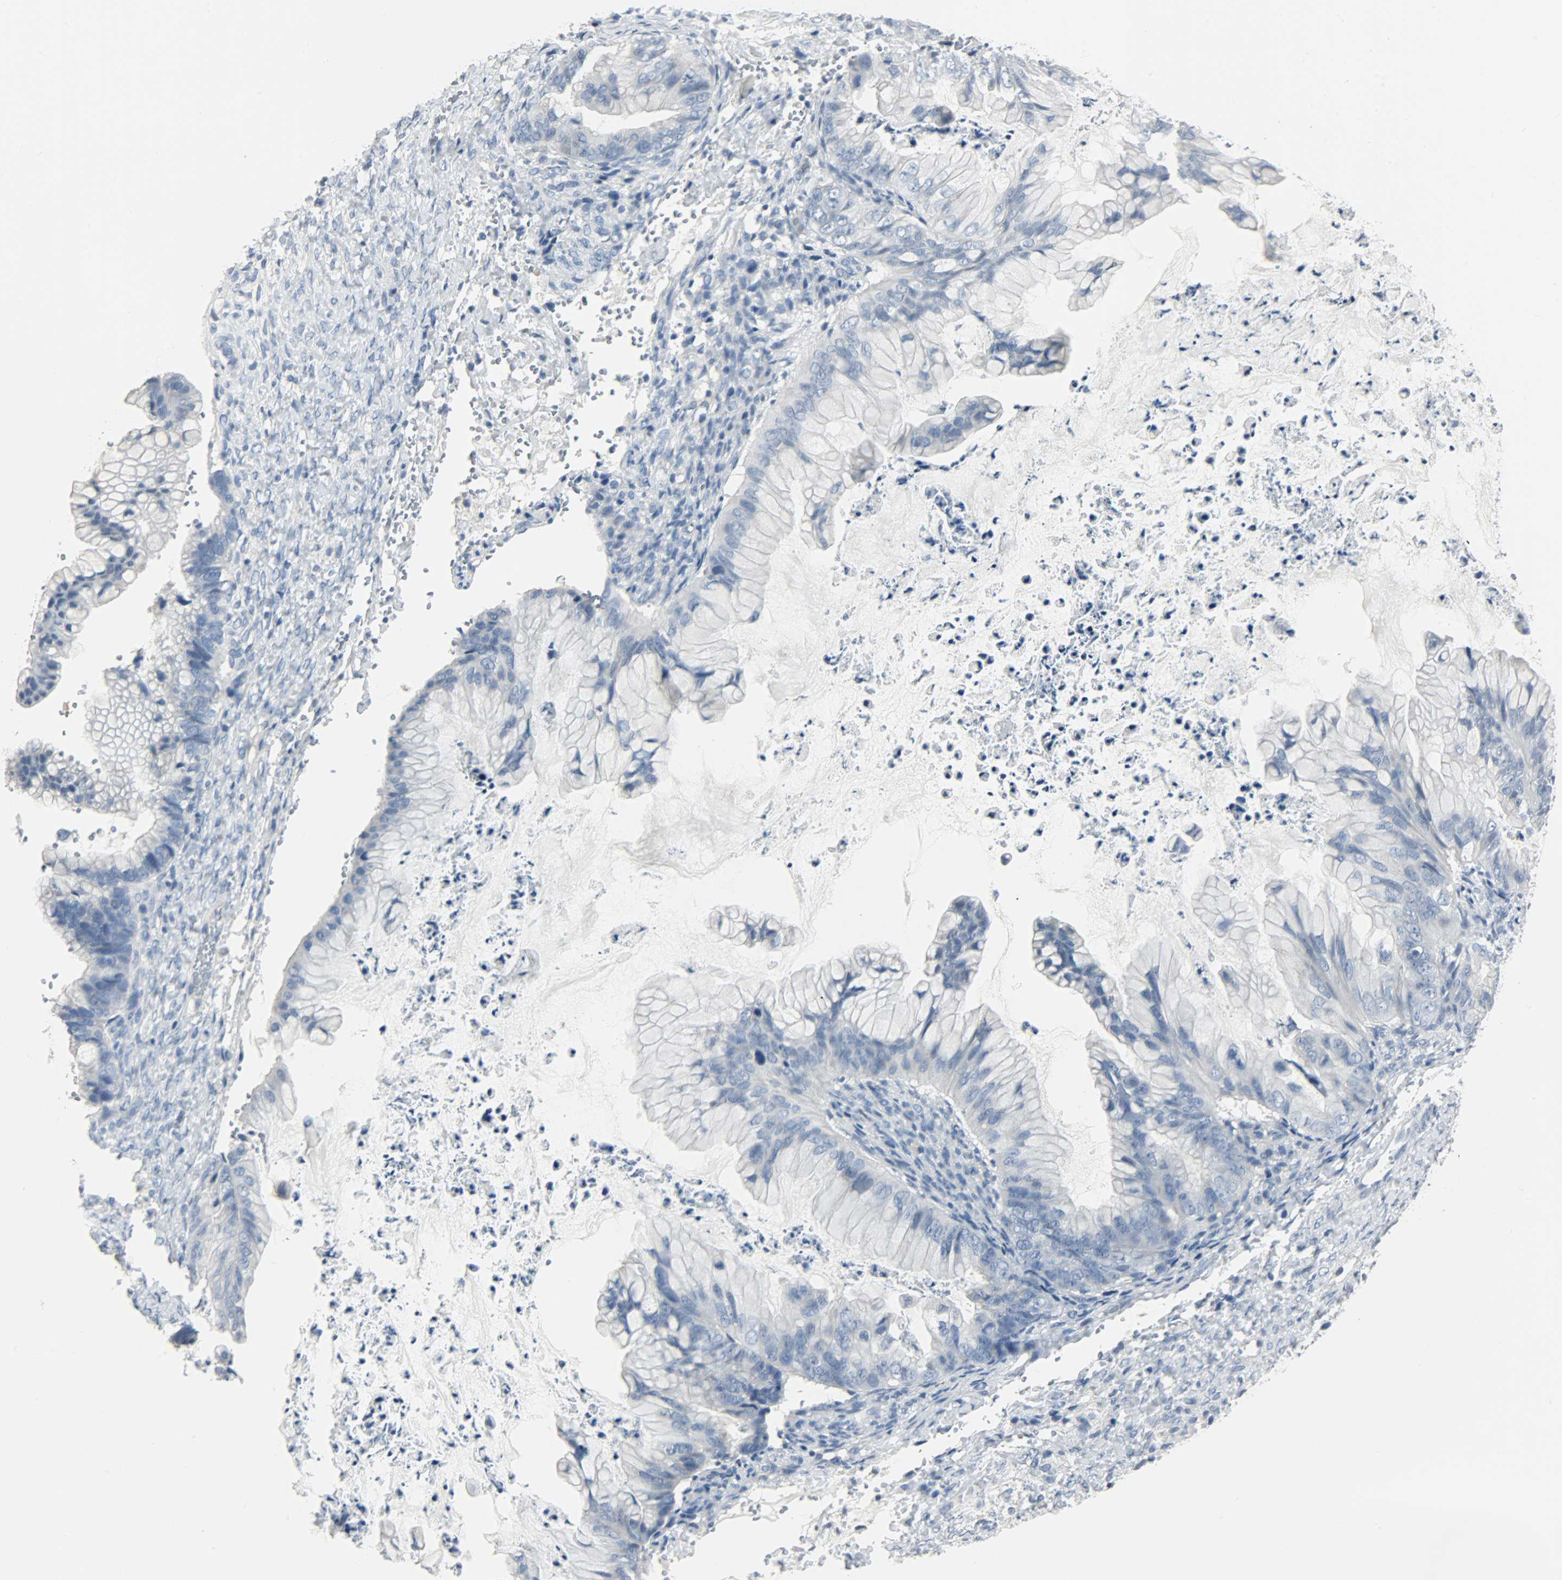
{"staining": {"intensity": "negative", "quantity": "none", "location": "none"}, "tissue": "ovarian cancer", "cell_type": "Tumor cells", "image_type": "cancer", "snomed": [{"axis": "morphology", "description": "Cystadenocarcinoma, mucinous, NOS"}, {"axis": "topography", "description": "Ovary"}], "caption": "Histopathology image shows no significant protein expression in tumor cells of ovarian mucinous cystadenocarcinoma. (DAB (3,3'-diaminobenzidine) immunohistochemistry with hematoxylin counter stain).", "gene": "KIT", "patient": {"sex": "female", "age": 36}}